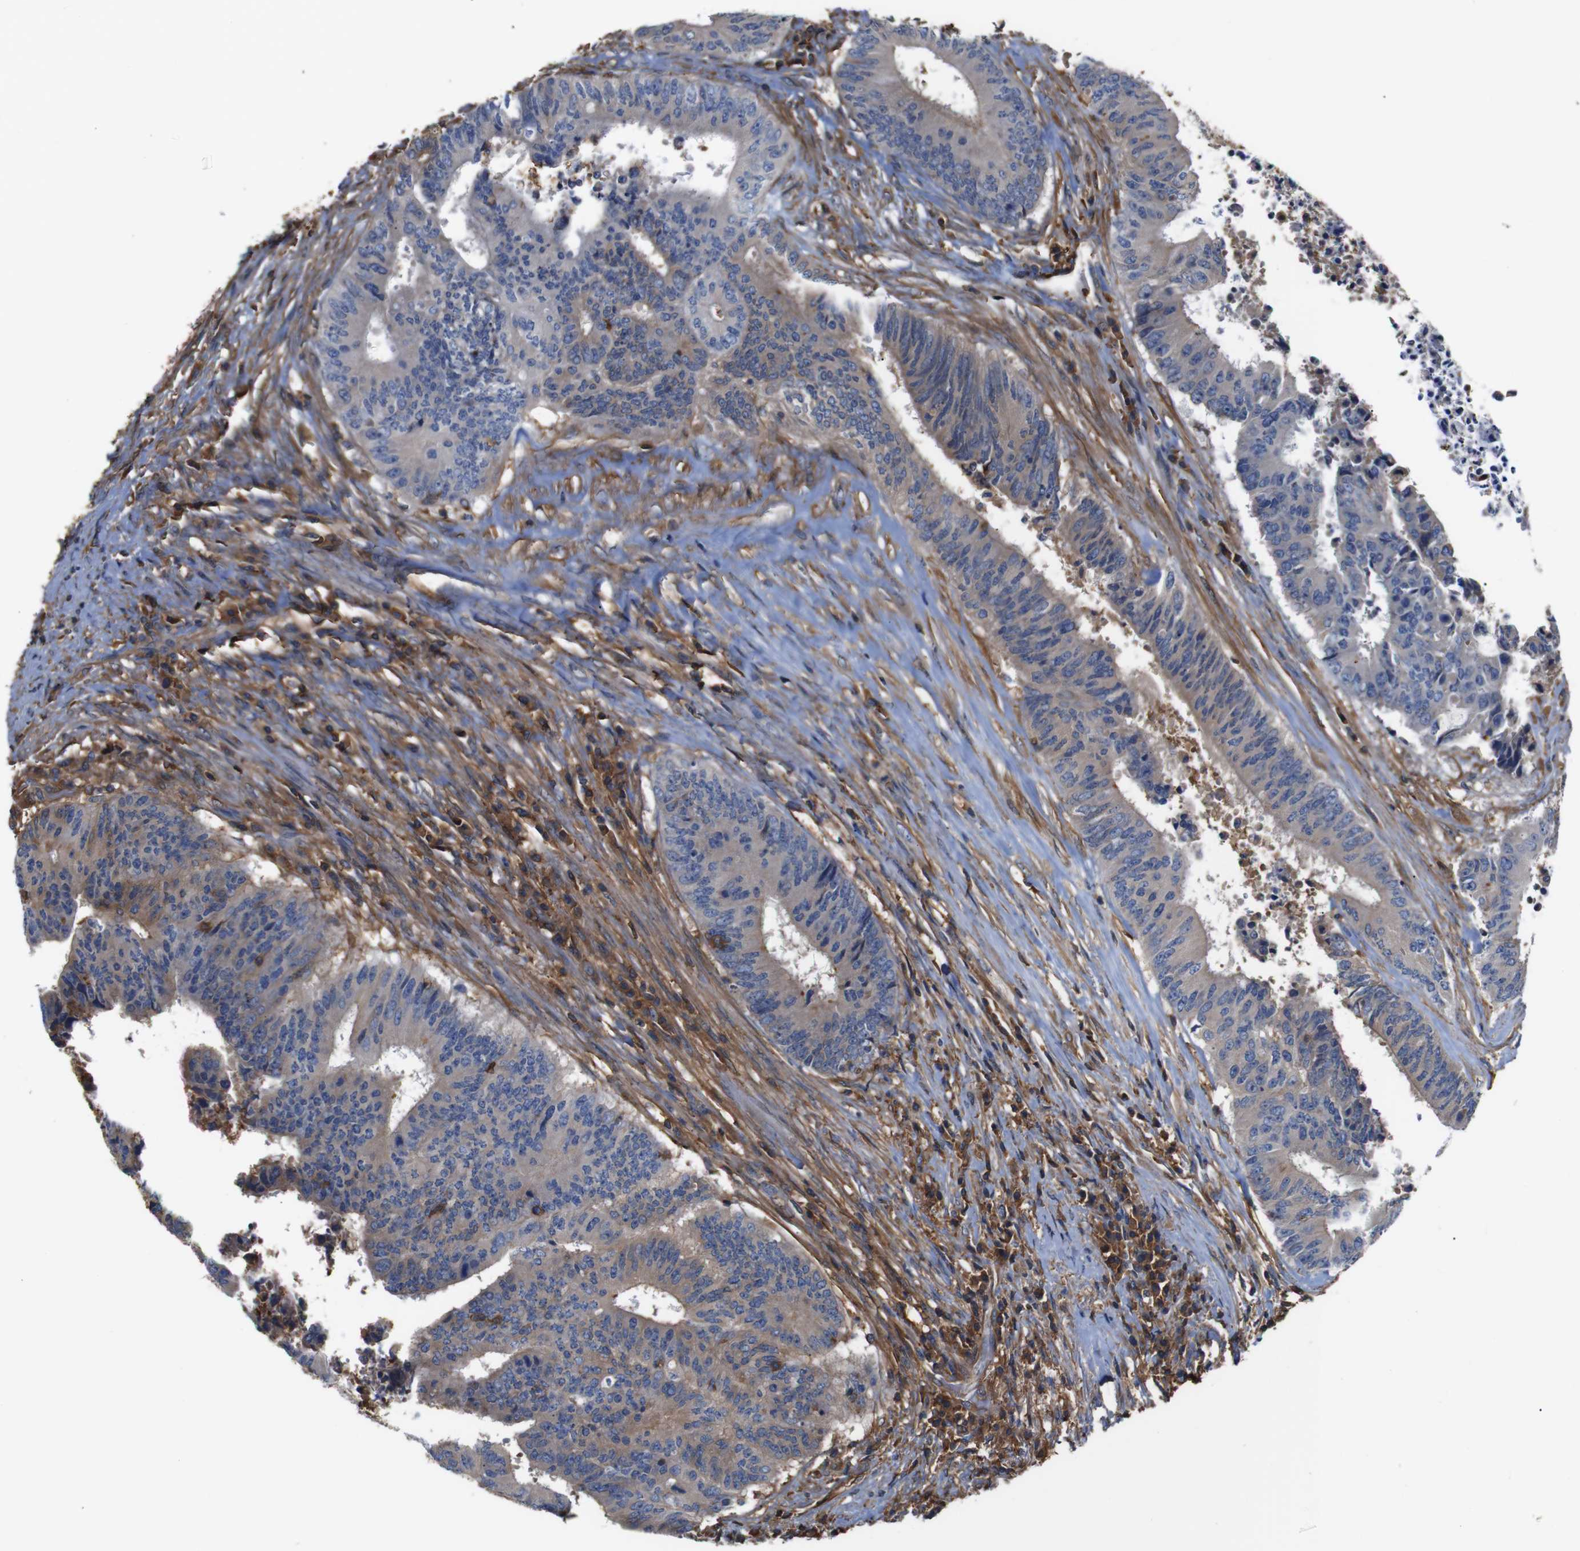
{"staining": {"intensity": "weak", "quantity": "25%-75%", "location": "cytoplasmic/membranous"}, "tissue": "colorectal cancer", "cell_type": "Tumor cells", "image_type": "cancer", "snomed": [{"axis": "morphology", "description": "Adenocarcinoma, NOS"}, {"axis": "topography", "description": "Rectum"}], "caption": "Immunohistochemistry (IHC) histopathology image of neoplastic tissue: human colorectal cancer (adenocarcinoma) stained using immunohistochemistry reveals low levels of weak protein expression localized specifically in the cytoplasmic/membranous of tumor cells, appearing as a cytoplasmic/membranous brown color.", "gene": "PI4KA", "patient": {"sex": "male", "age": 72}}